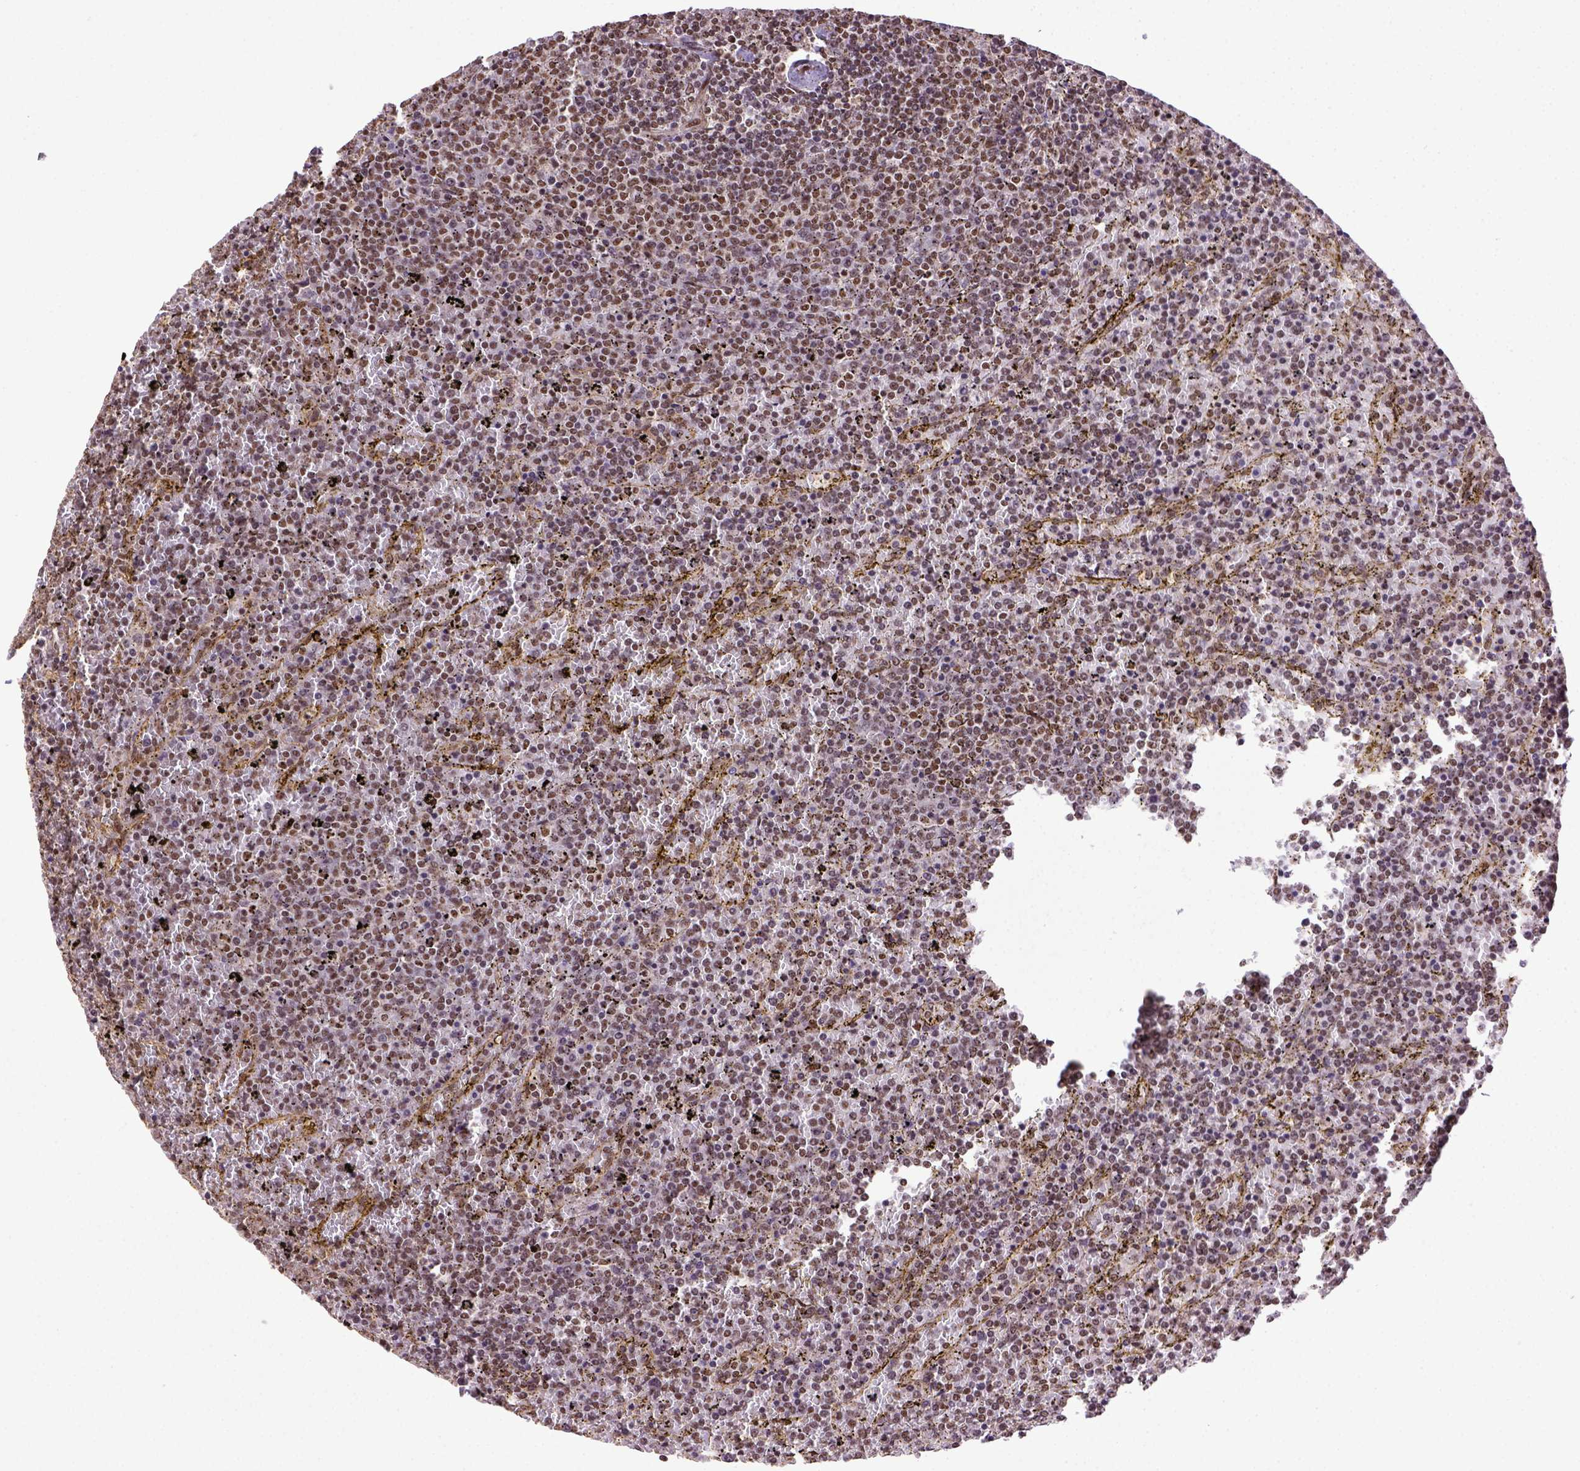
{"staining": {"intensity": "moderate", "quantity": ">75%", "location": "nuclear"}, "tissue": "lymphoma", "cell_type": "Tumor cells", "image_type": "cancer", "snomed": [{"axis": "morphology", "description": "Malignant lymphoma, non-Hodgkin's type, Low grade"}, {"axis": "topography", "description": "Spleen"}], "caption": "Human lymphoma stained for a protein (brown) displays moderate nuclear positive positivity in approximately >75% of tumor cells.", "gene": "PPIG", "patient": {"sex": "female", "age": 77}}